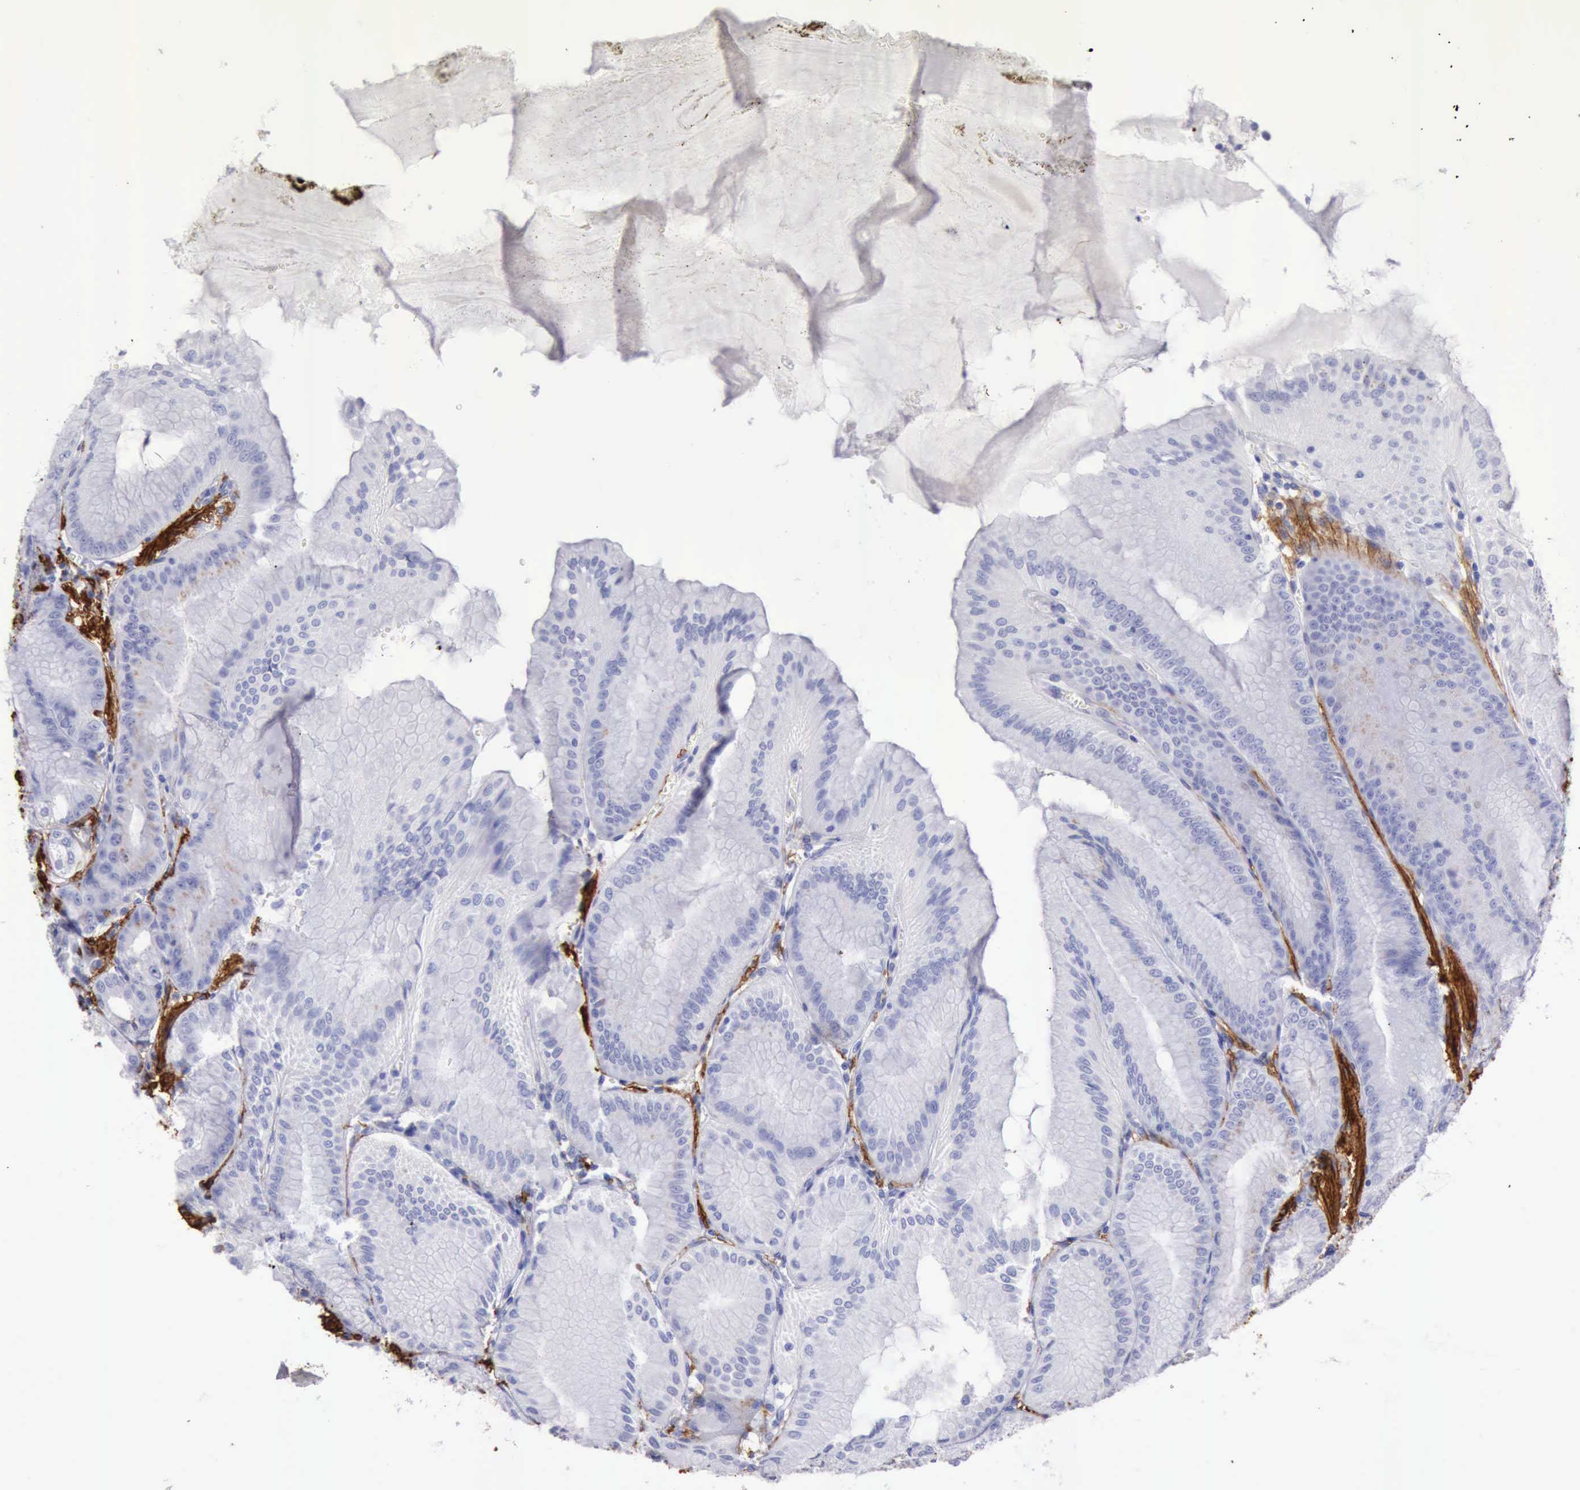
{"staining": {"intensity": "moderate", "quantity": "<25%", "location": "cytoplasmic/membranous"}, "tissue": "stomach", "cell_type": "Glandular cells", "image_type": "normal", "snomed": [{"axis": "morphology", "description": "Normal tissue, NOS"}, {"axis": "topography", "description": "Stomach, lower"}], "caption": "Immunohistochemistry (IHC) image of normal human stomach stained for a protein (brown), which reveals low levels of moderate cytoplasmic/membranous positivity in approximately <25% of glandular cells.", "gene": "AOC3", "patient": {"sex": "male", "age": 71}}